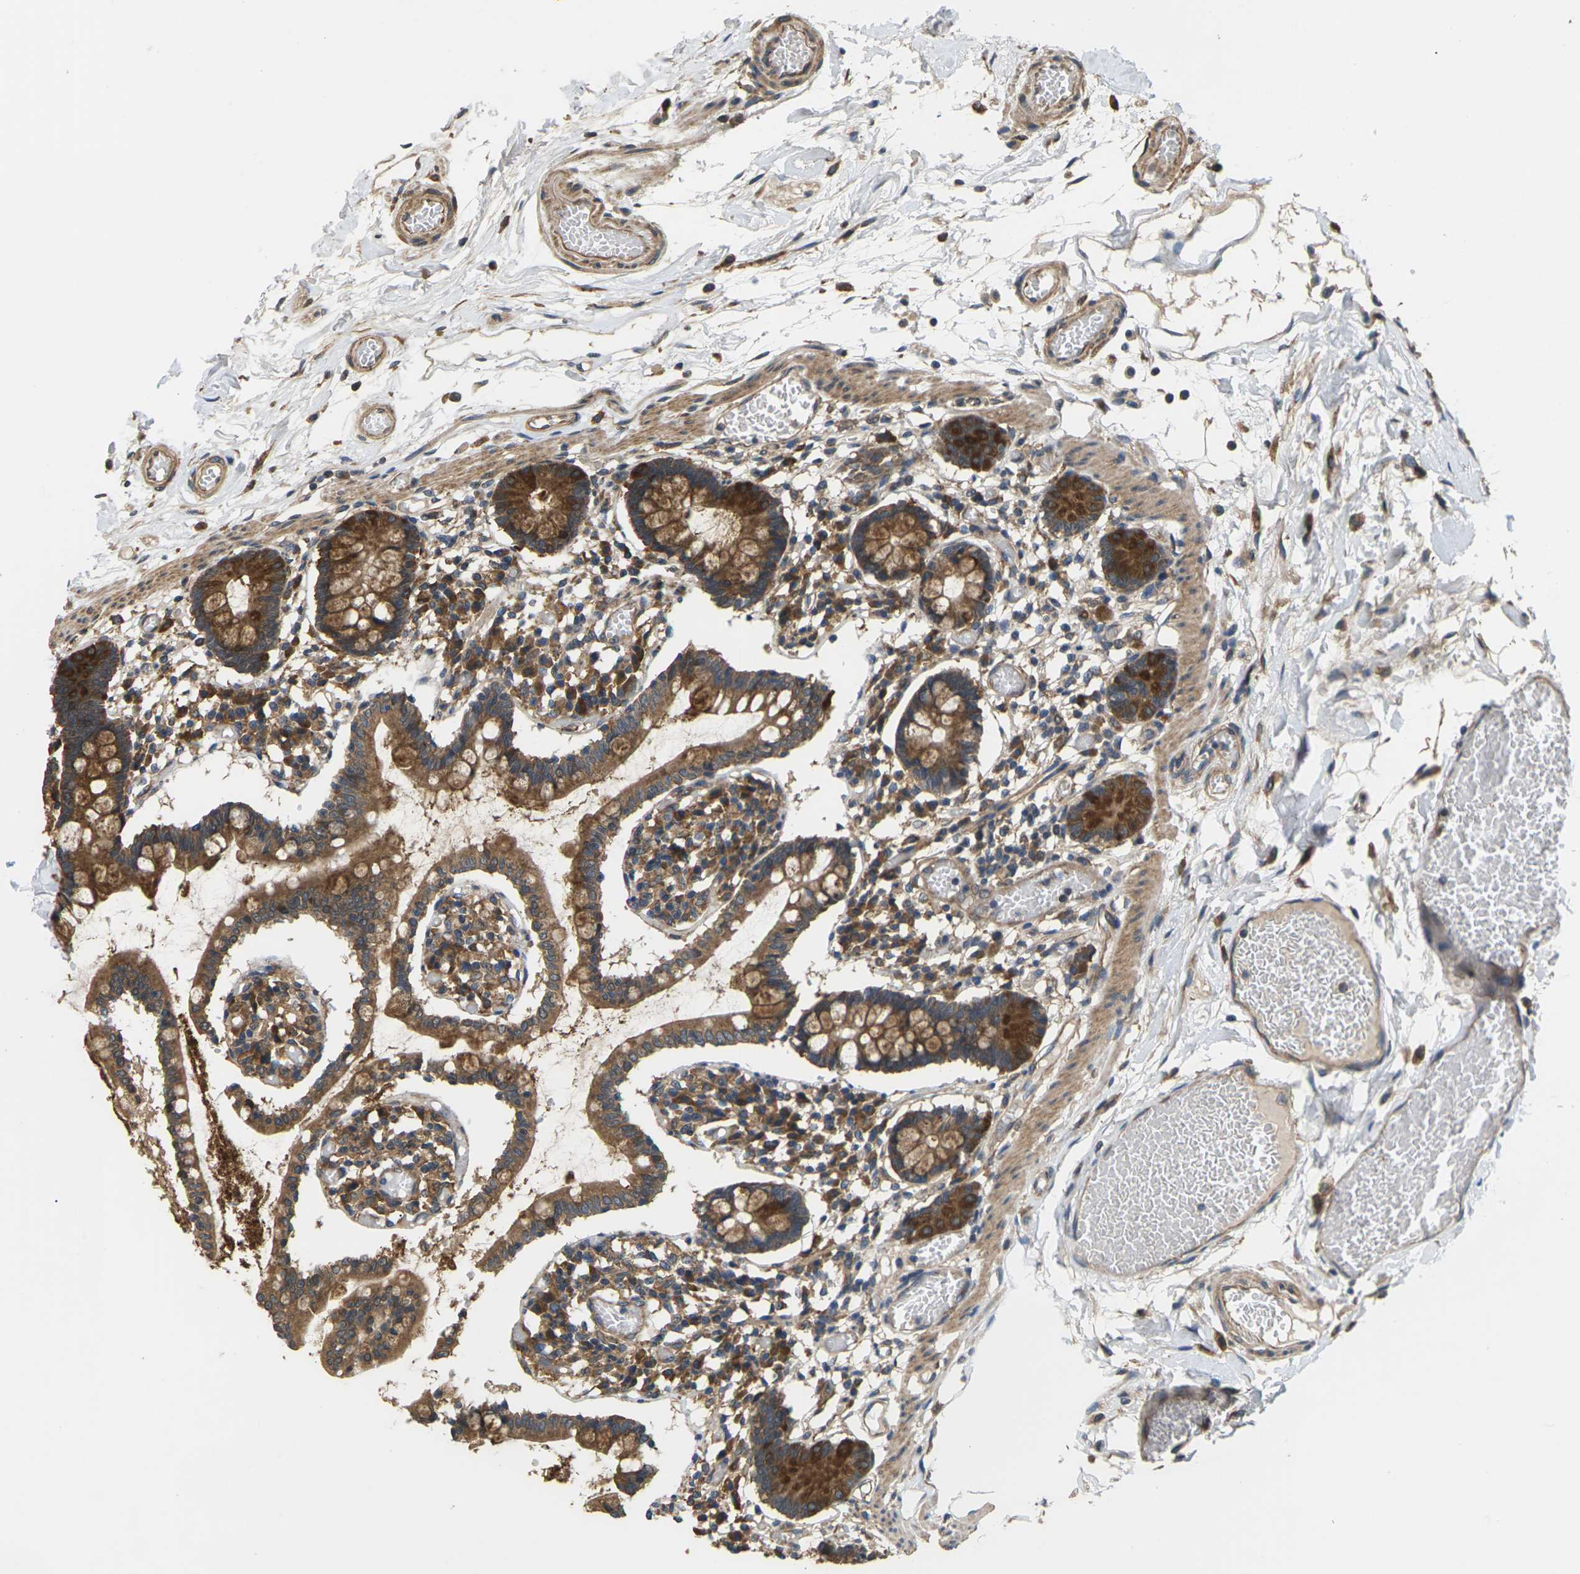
{"staining": {"intensity": "moderate", "quantity": ">75%", "location": "cytoplasmic/membranous"}, "tissue": "small intestine", "cell_type": "Glandular cells", "image_type": "normal", "snomed": [{"axis": "morphology", "description": "Normal tissue, NOS"}, {"axis": "topography", "description": "Small intestine"}], "caption": "Small intestine stained with a brown dye reveals moderate cytoplasmic/membranous positive staining in approximately >75% of glandular cells.", "gene": "NRAS", "patient": {"sex": "female", "age": 61}}